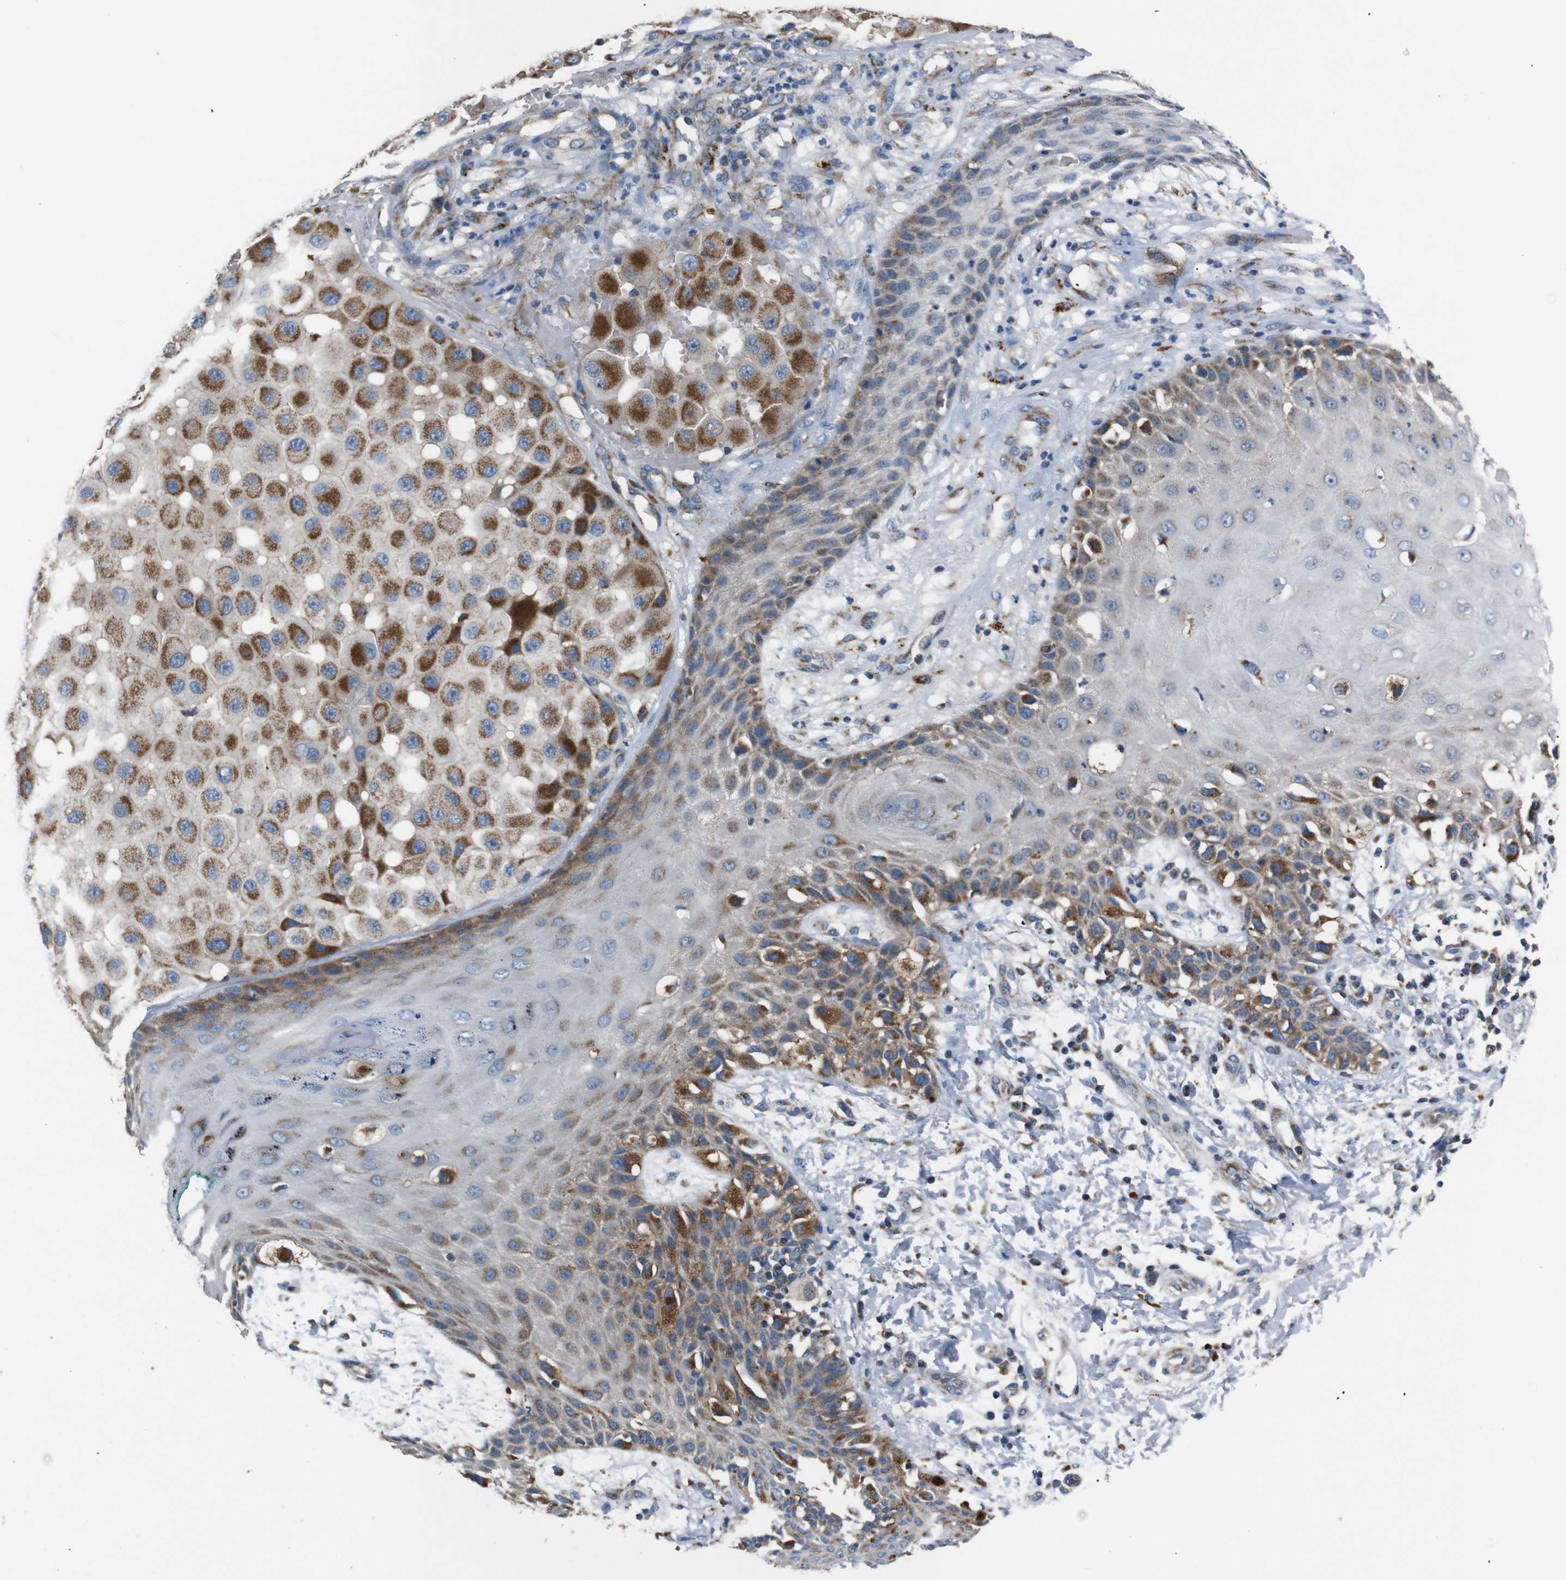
{"staining": {"intensity": "weak", "quantity": ">75%", "location": "cytoplasmic/membranous"}, "tissue": "melanoma", "cell_type": "Tumor cells", "image_type": "cancer", "snomed": [{"axis": "morphology", "description": "Malignant melanoma, NOS"}, {"axis": "topography", "description": "Skin"}], "caption": "Melanoma stained for a protein (brown) exhibits weak cytoplasmic/membranous positive expression in about >75% of tumor cells.", "gene": "NETO2", "patient": {"sex": "female", "age": 81}}